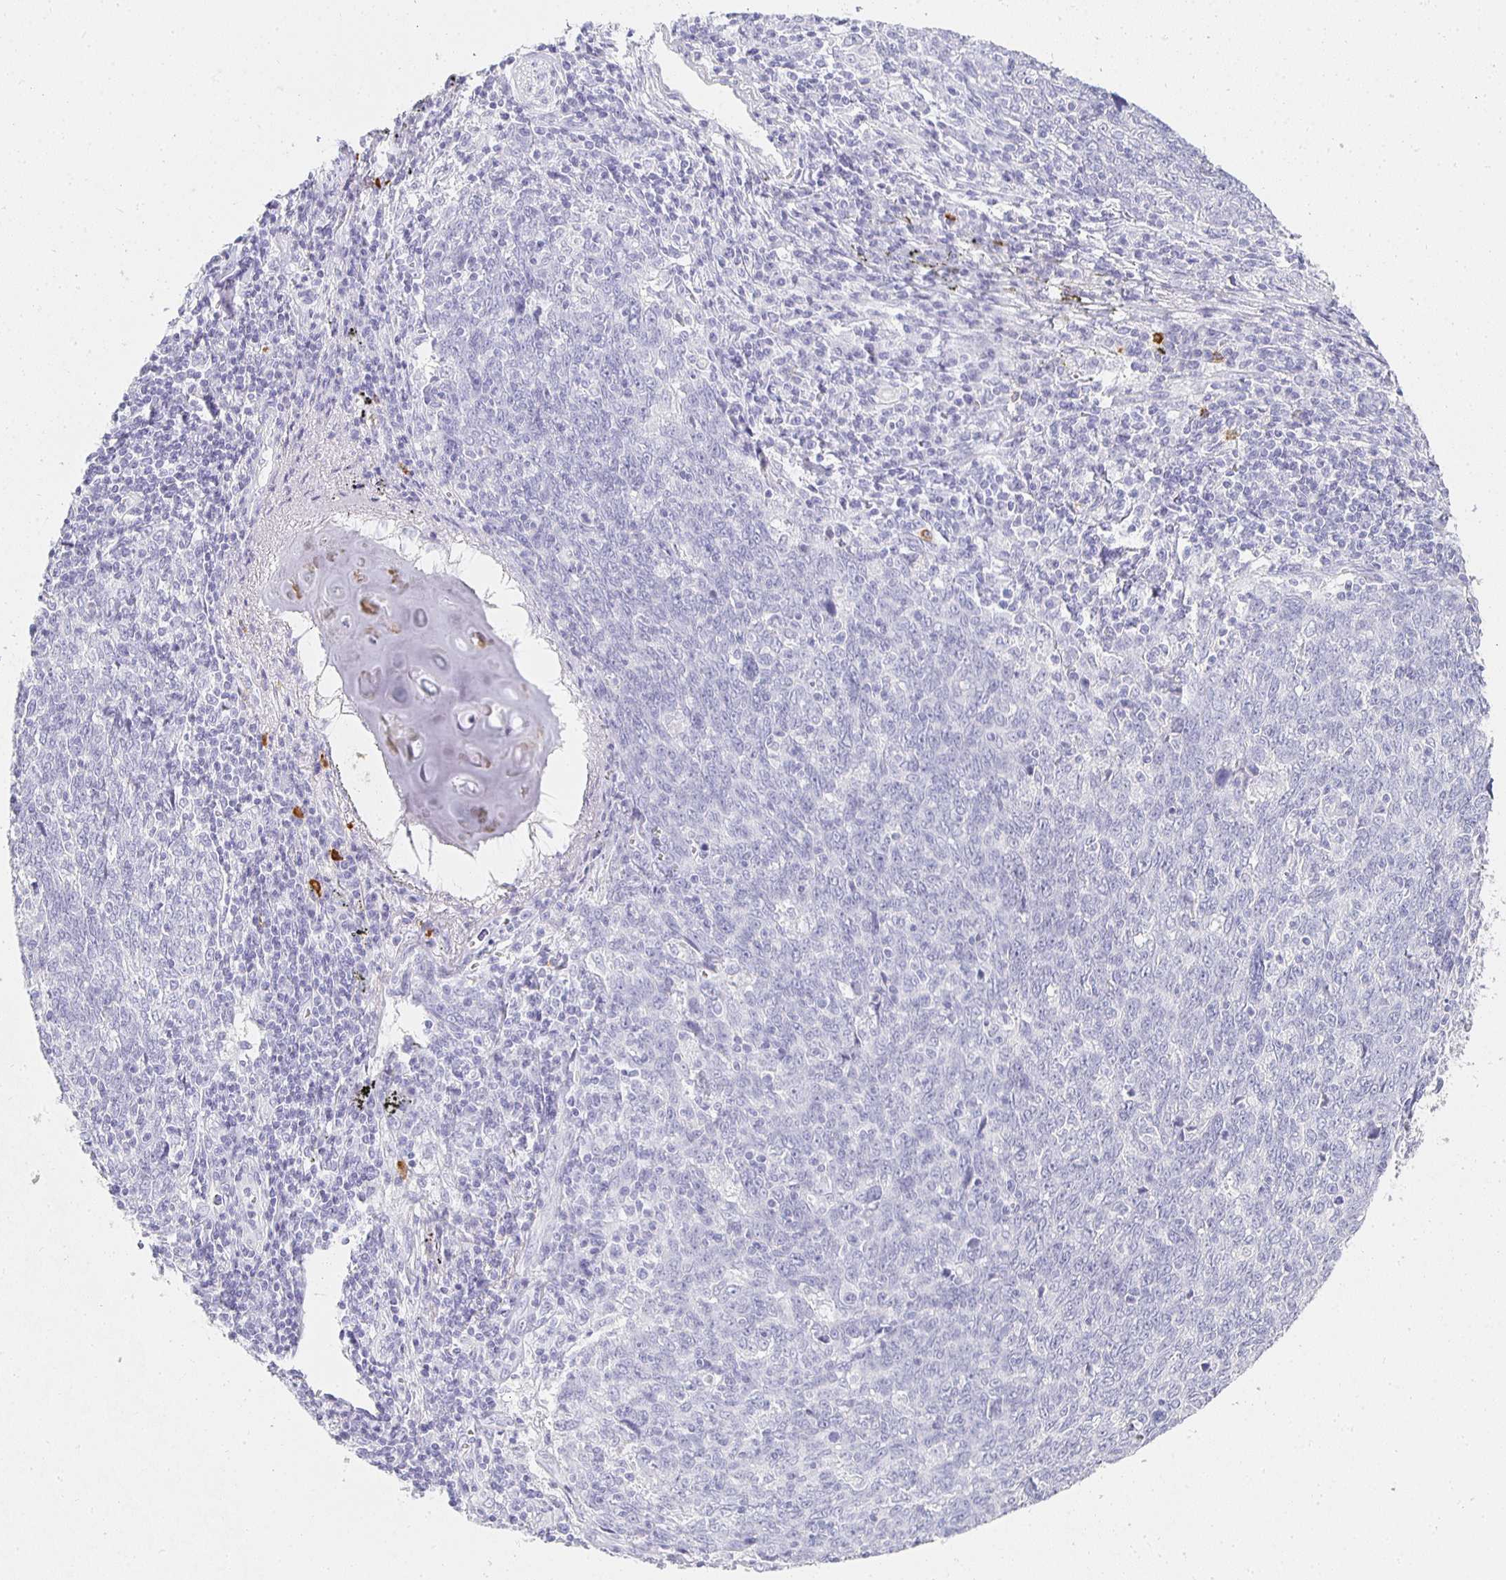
{"staining": {"intensity": "negative", "quantity": "none", "location": "none"}, "tissue": "lung cancer", "cell_type": "Tumor cells", "image_type": "cancer", "snomed": [{"axis": "morphology", "description": "Squamous cell carcinoma, NOS"}, {"axis": "topography", "description": "Lung"}], "caption": "Immunohistochemistry micrograph of neoplastic tissue: lung cancer stained with DAB (3,3'-diaminobenzidine) shows no significant protein staining in tumor cells. (Brightfield microscopy of DAB IHC at high magnification).", "gene": "TPSD1", "patient": {"sex": "female", "age": 72}}